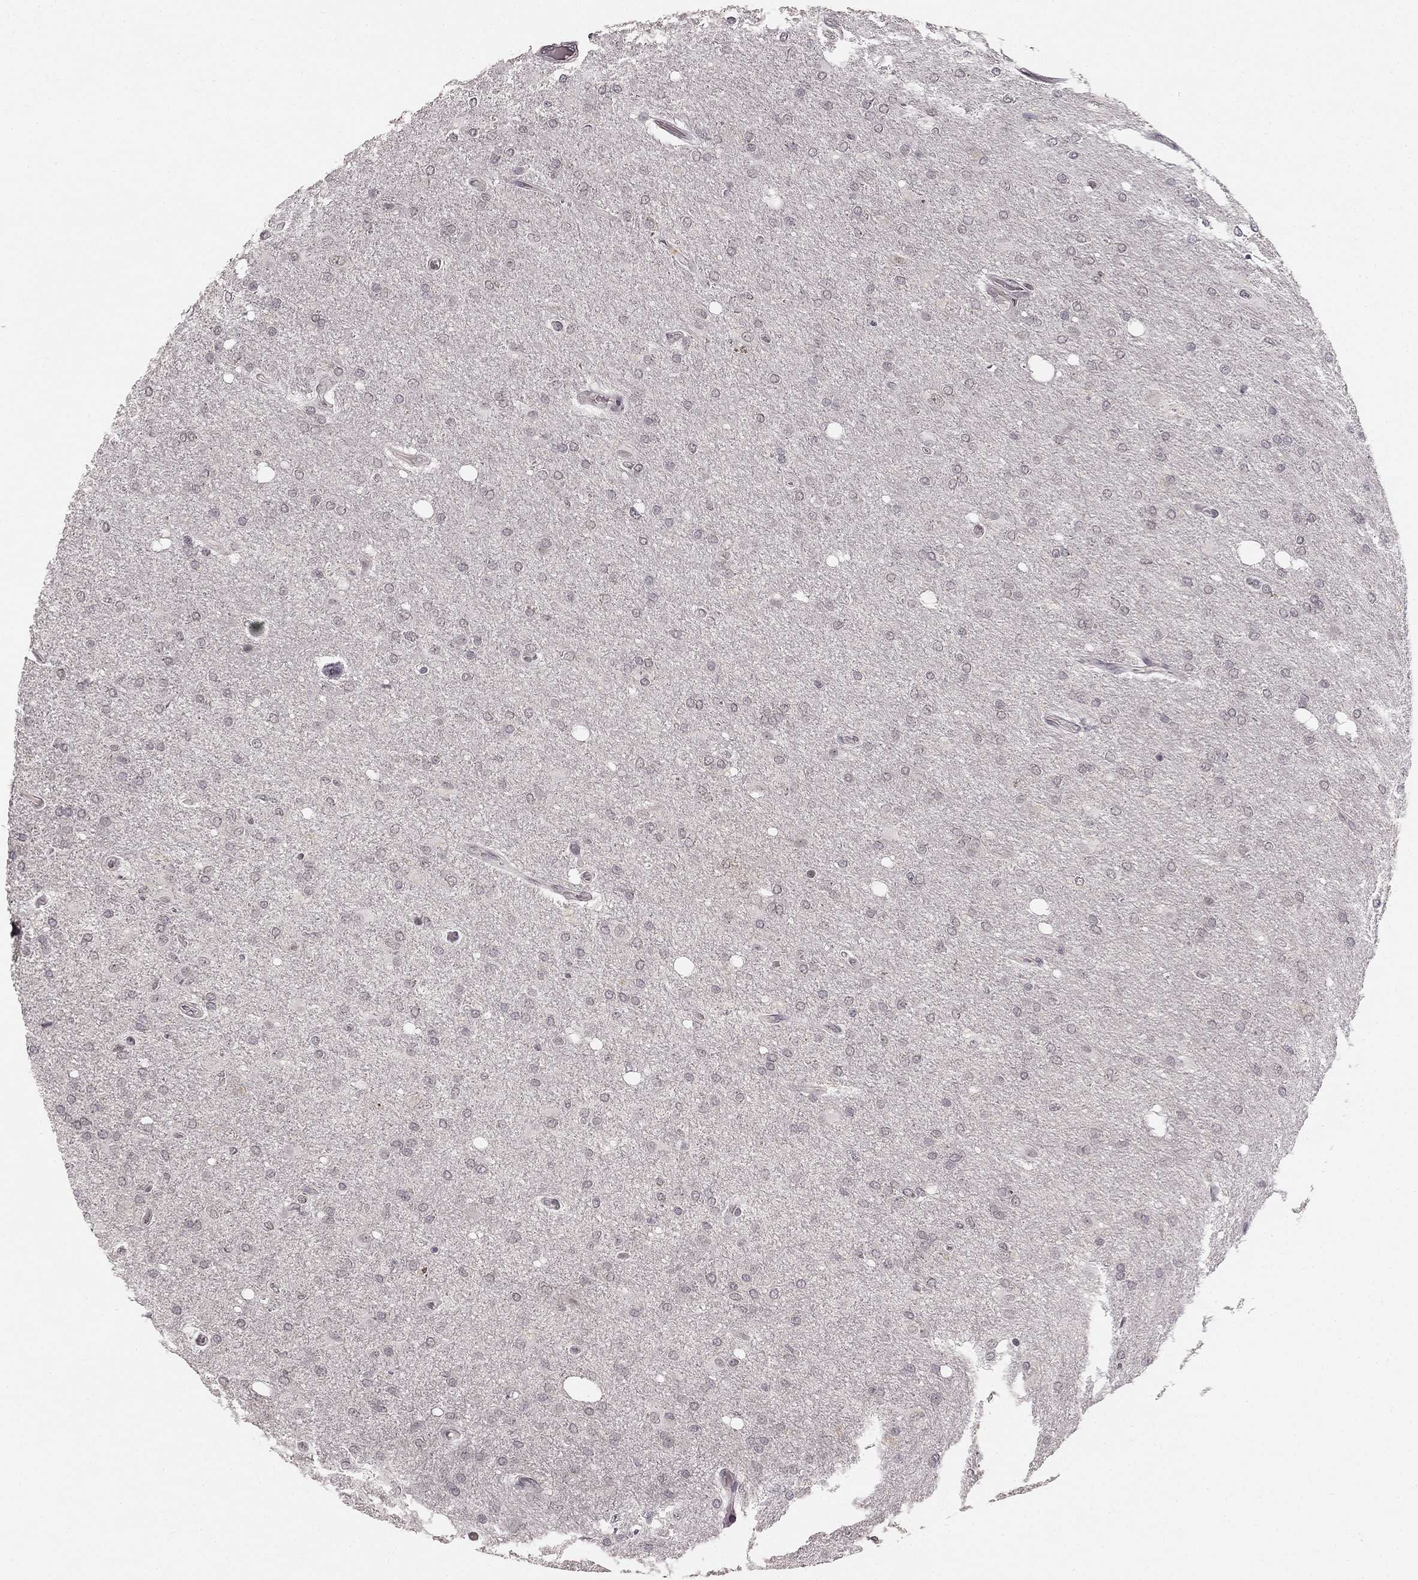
{"staining": {"intensity": "negative", "quantity": "none", "location": "none"}, "tissue": "glioma", "cell_type": "Tumor cells", "image_type": "cancer", "snomed": [{"axis": "morphology", "description": "Glioma, malignant, High grade"}, {"axis": "topography", "description": "Cerebral cortex"}], "caption": "Human malignant glioma (high-grade) stained for a protein using IHC demonstrates no staining in tumor cells.", "gene": "HCN4", "patient": {"sex": "male", "age": 70}}